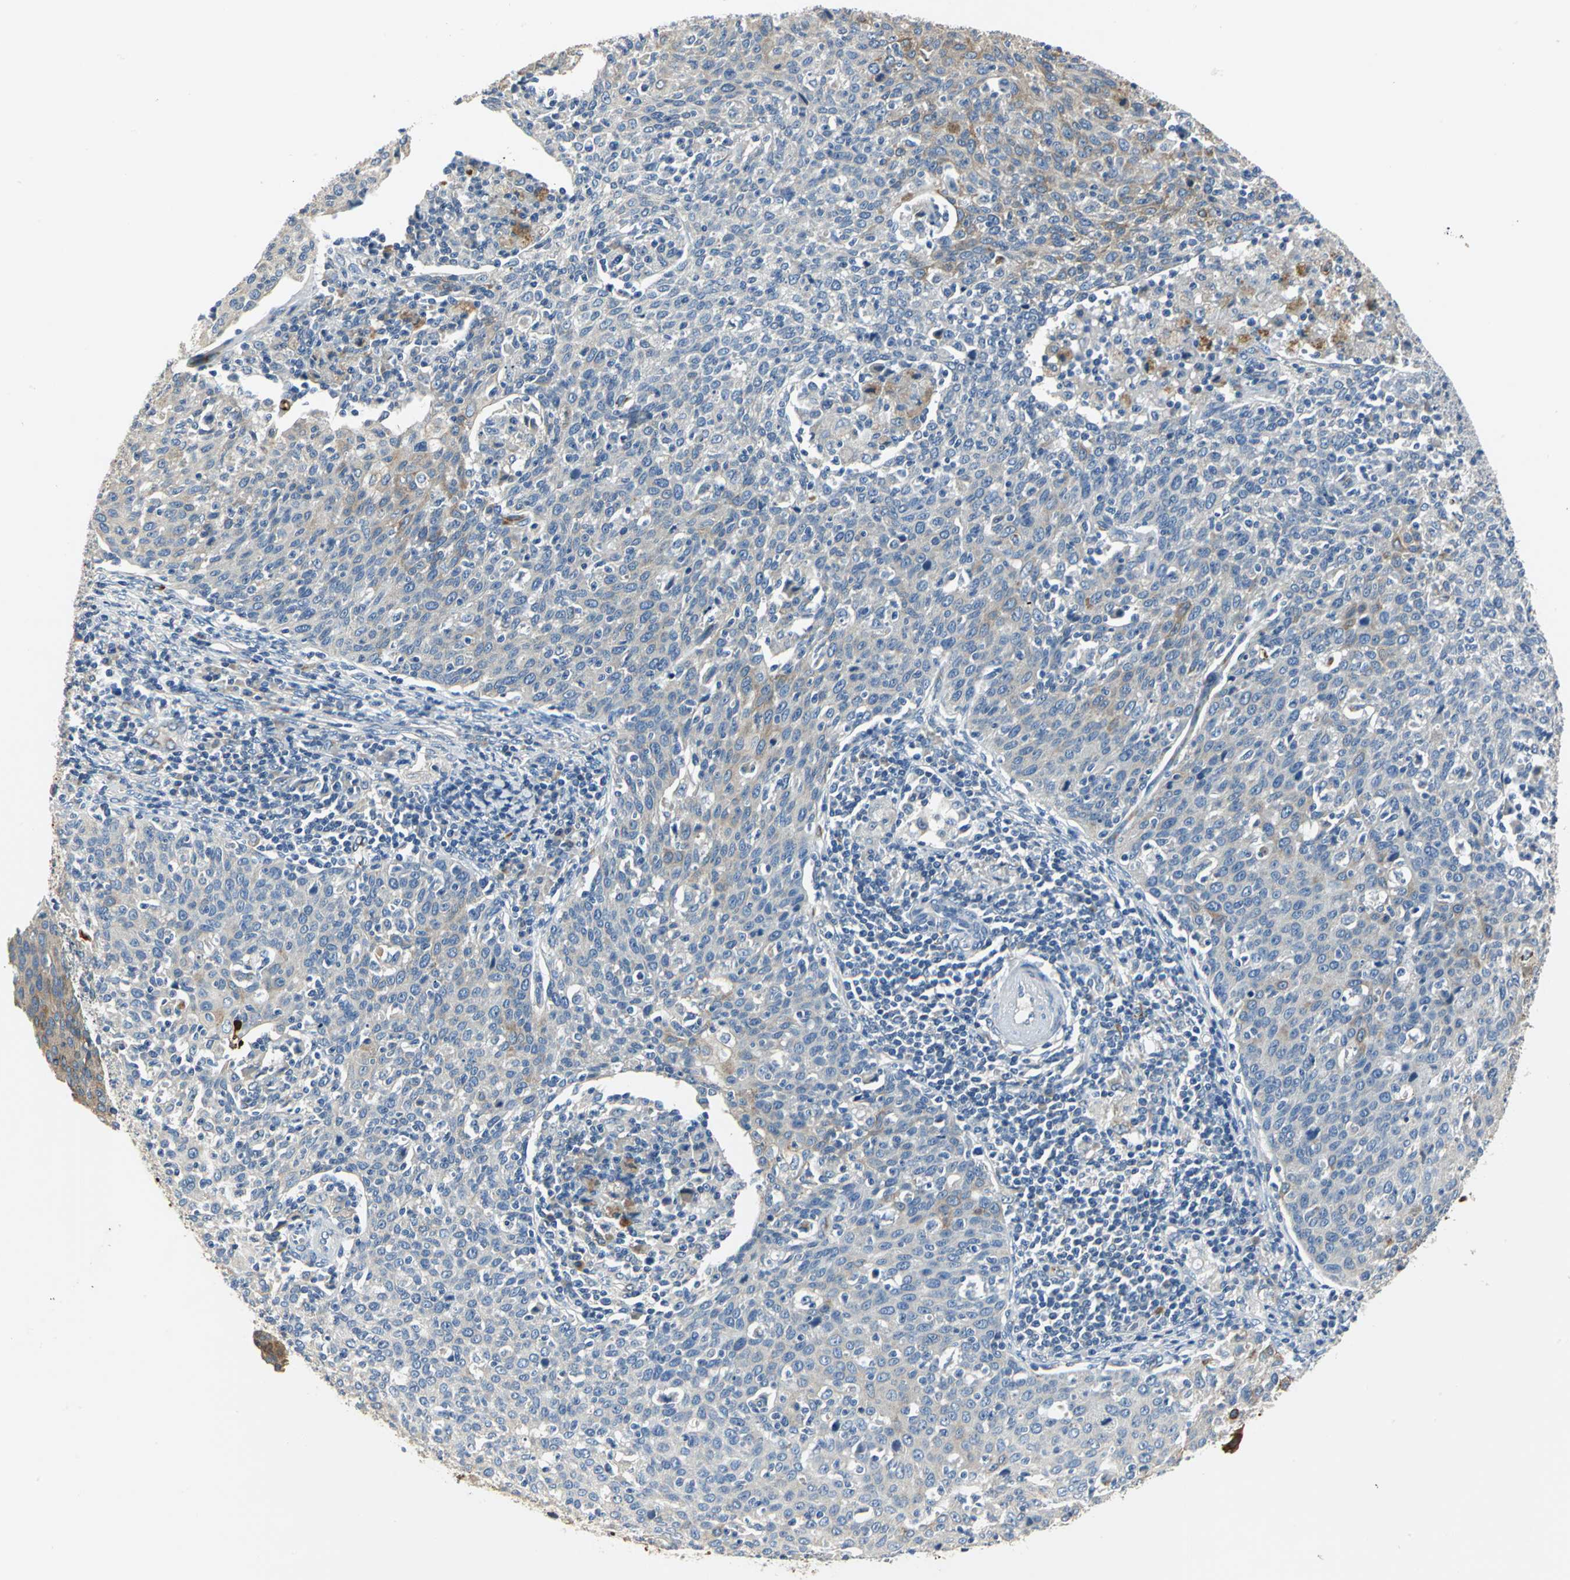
{"staining": {"intensity": "weak", "quantity": "25%-75%", "location": "cytoplasmic/membranous"}, "tissue": "cervical cancer", "cell_type": "Tumor cells", "image_type": "cancer", "snomed": [{"axis": "morphology", "description": "Squamous cell carcinoma, NOS"}, {"axis": "topography", "description": "Cervix"}], "caption": "Tumor cells show low levels of weak cytoplasmic/membranous positivity in approximately 25%-75% of cells in squamous cell carcinoma (cervical).", "gene": "B3GNT2", "patient": {"sex": "female", "age": 38}}